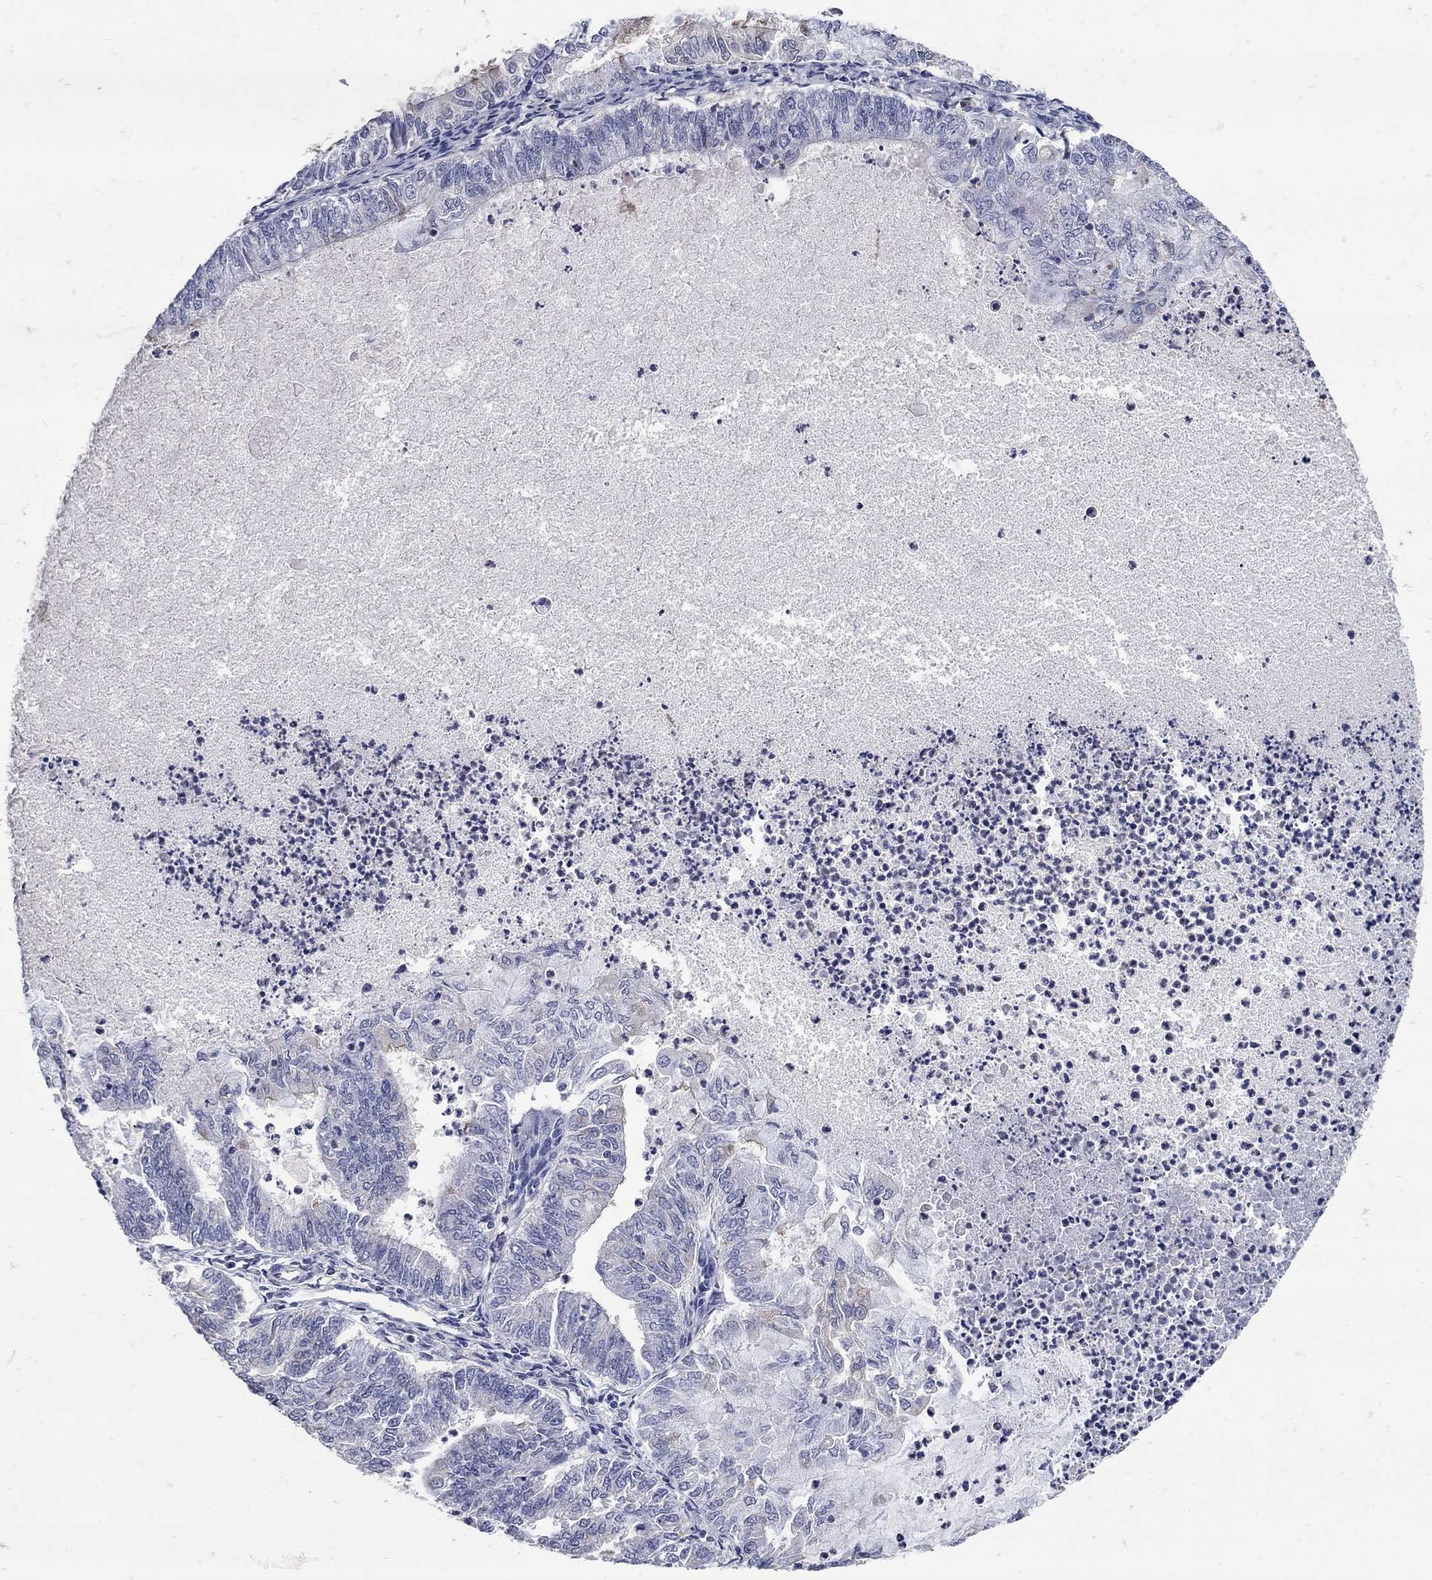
{"staining": {"intensity": "negative", "quantity": "none", "location": "none"}, "tissue": "endometrial cancer", "cell_type": "Tumor cells", "image_type": "cancer", "snomed": [{"axis": "morphology", "description": "Adenocarcinoma, NOS"}, {"axis": "topography", "description": "Endometrium"}], "caption": "A high-resolution histopathology image shows immunohistochemistry staining of endometrial adenocarcinoma, which exhibits no significant positivity in tumor cells.", "gene": "CETN1", "patient": {"sex": "female", "age": 59}}